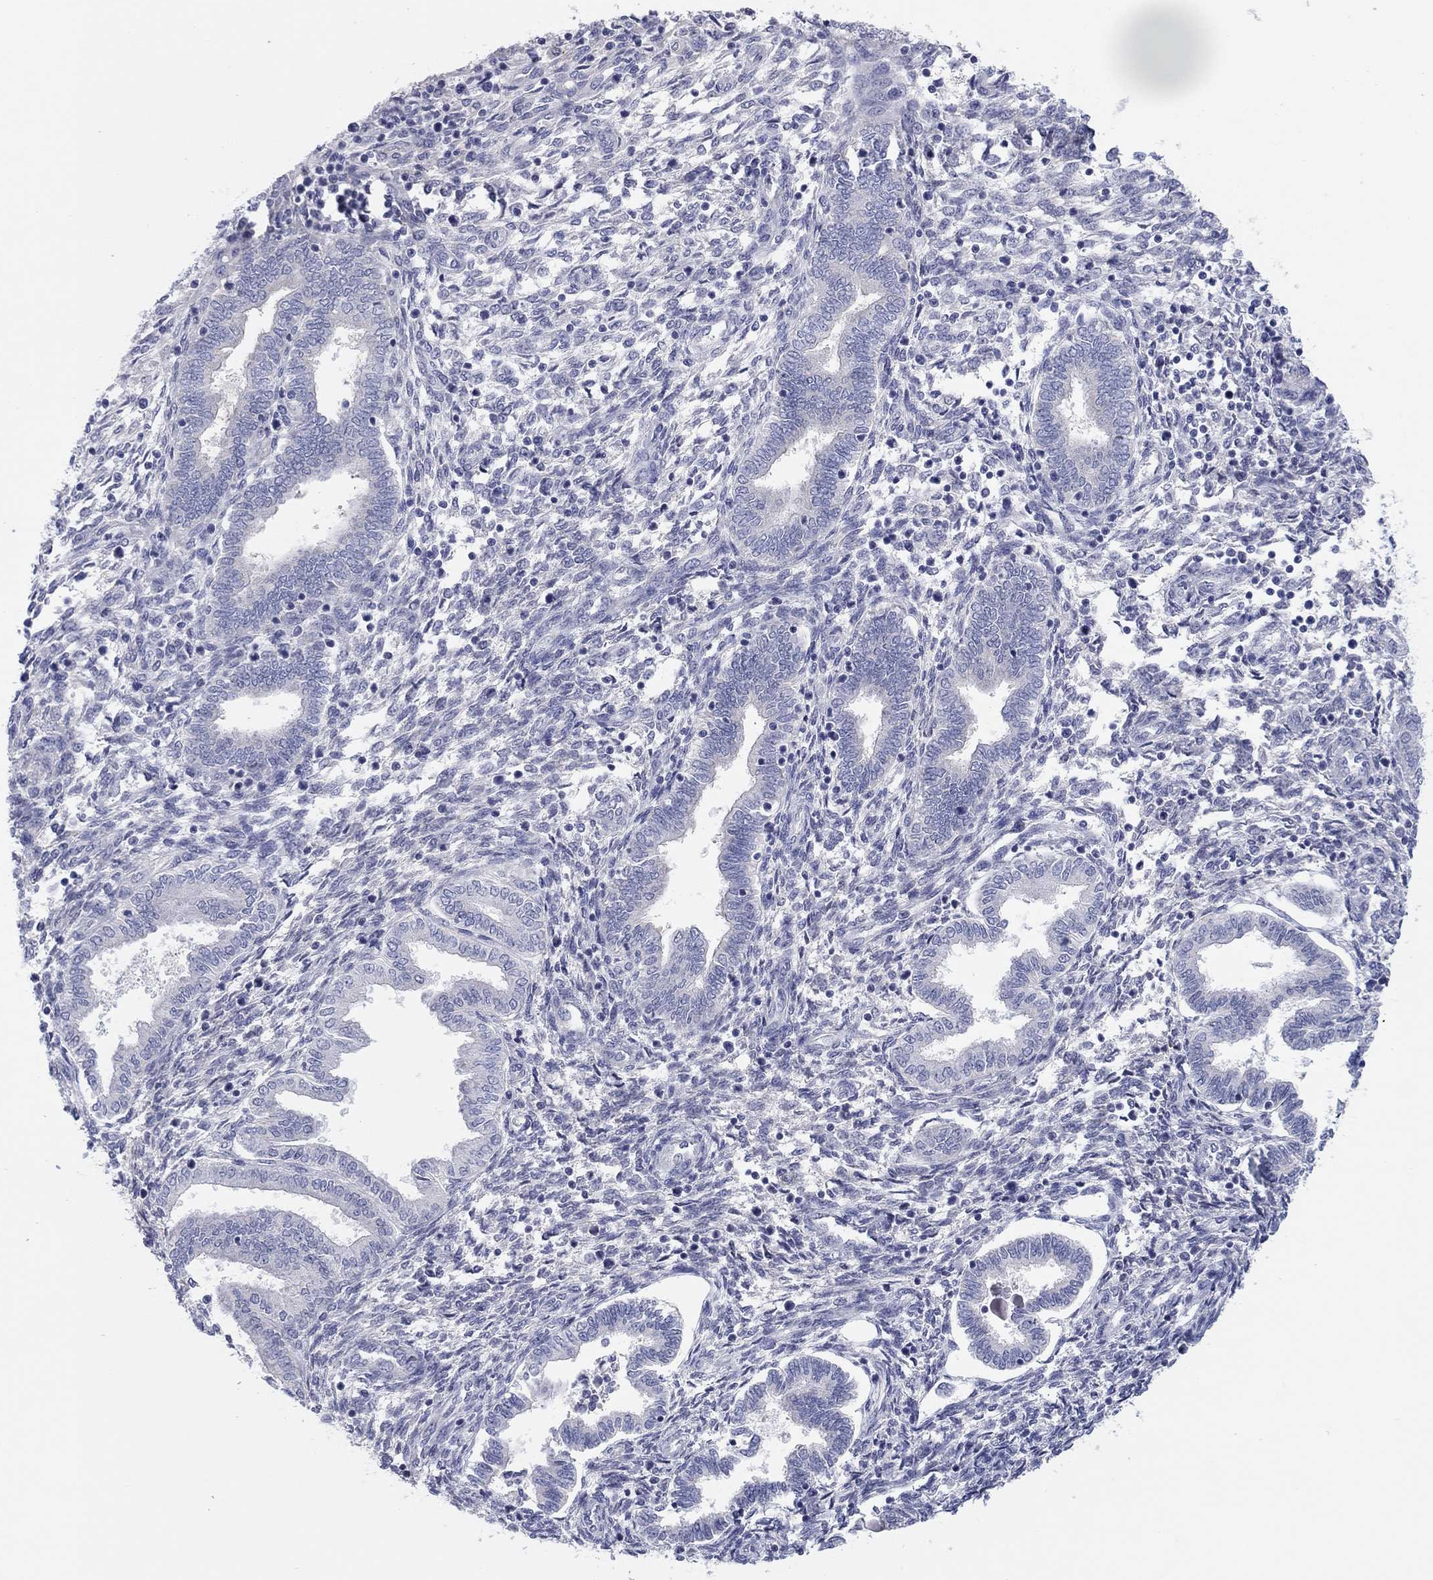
{"staining": {"intensity": "negative", "quantity": "none", "location": "none"}, "tissue": "endometrium", "cell_type": "Cells in endometrial stroma", "image_type": "normal", "snomed": [{"axis": "morphology", "description": "Normal tissue, NOS"}, {"axis": "topography", "description": "Endometrium"}], "caption": "DAB (3,3'-diaminobenzidine) immunohistochemical staining of unremarkable human endometrium shows no significant positivity in cells in endometrial stroma. (Brightfield microscopy of DAB (3,3'-diaminobenzidine) IHC at high magnification).", "gene": "CPNE6", "patient": {"sex": "female", "age": 42}}